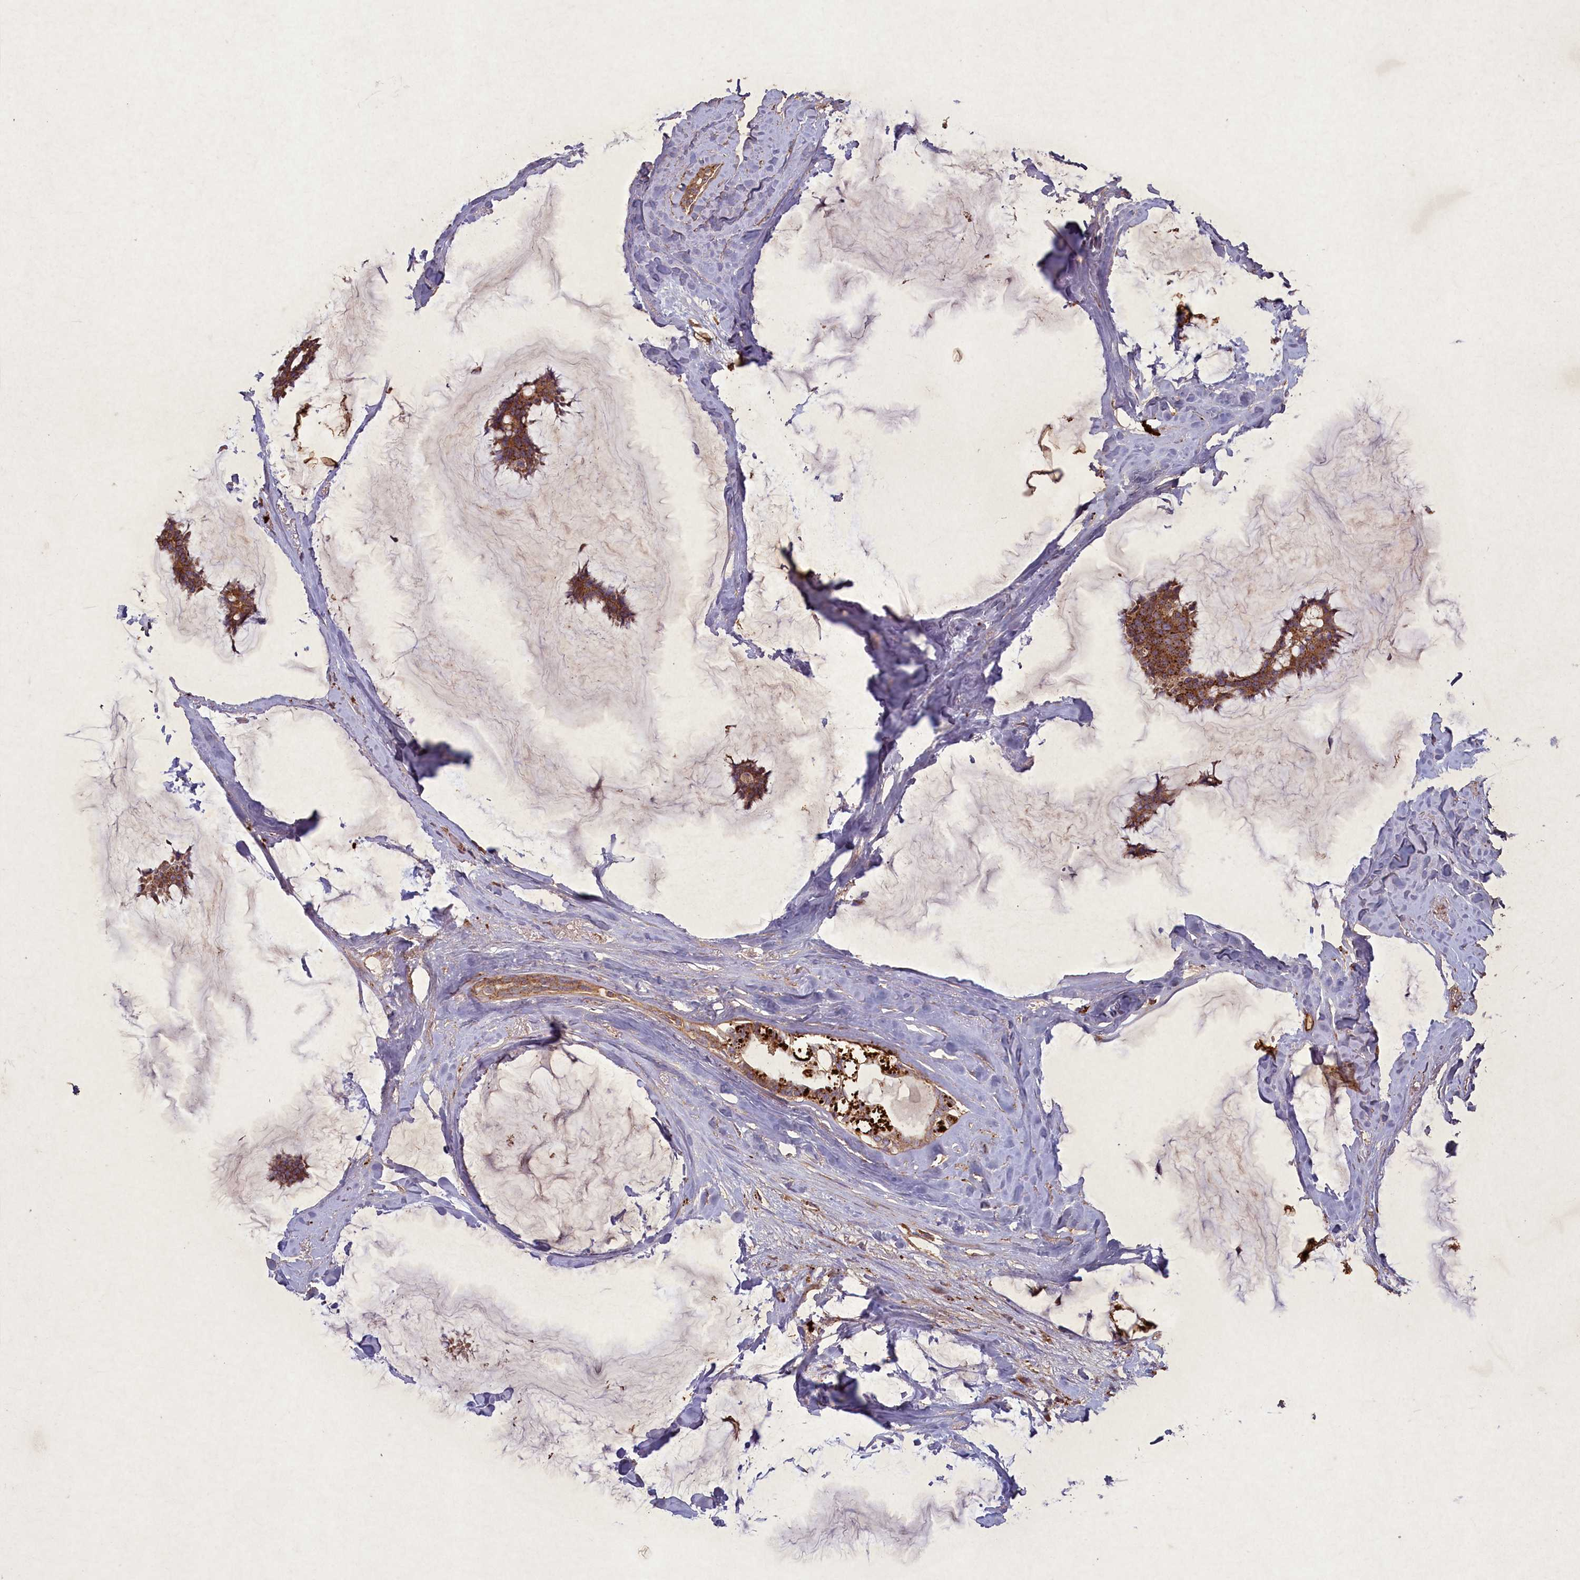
{"staining": {"intensity": "moderate", "quantity": ">75%", "location": "cytoplasmic/membranous"}, "tissue": "breast cancer", "cell_type": "Tumor cells", "image_type": "cancer", "snomed": [{"axis": "morphology", "description": "Duct carcinoma"}, {"axis": "topography", "description": "Breast"}], "caption": "Immunohistochemical staining of human breast cancer (infiltrating ductal carcinoma) reveals medium levels of moderate cytoplasmic/membranous positivity in approximately >75% of tumor cells.", "gene": "CIAO2B", "patient": {"sex": "female", "age": 93}}